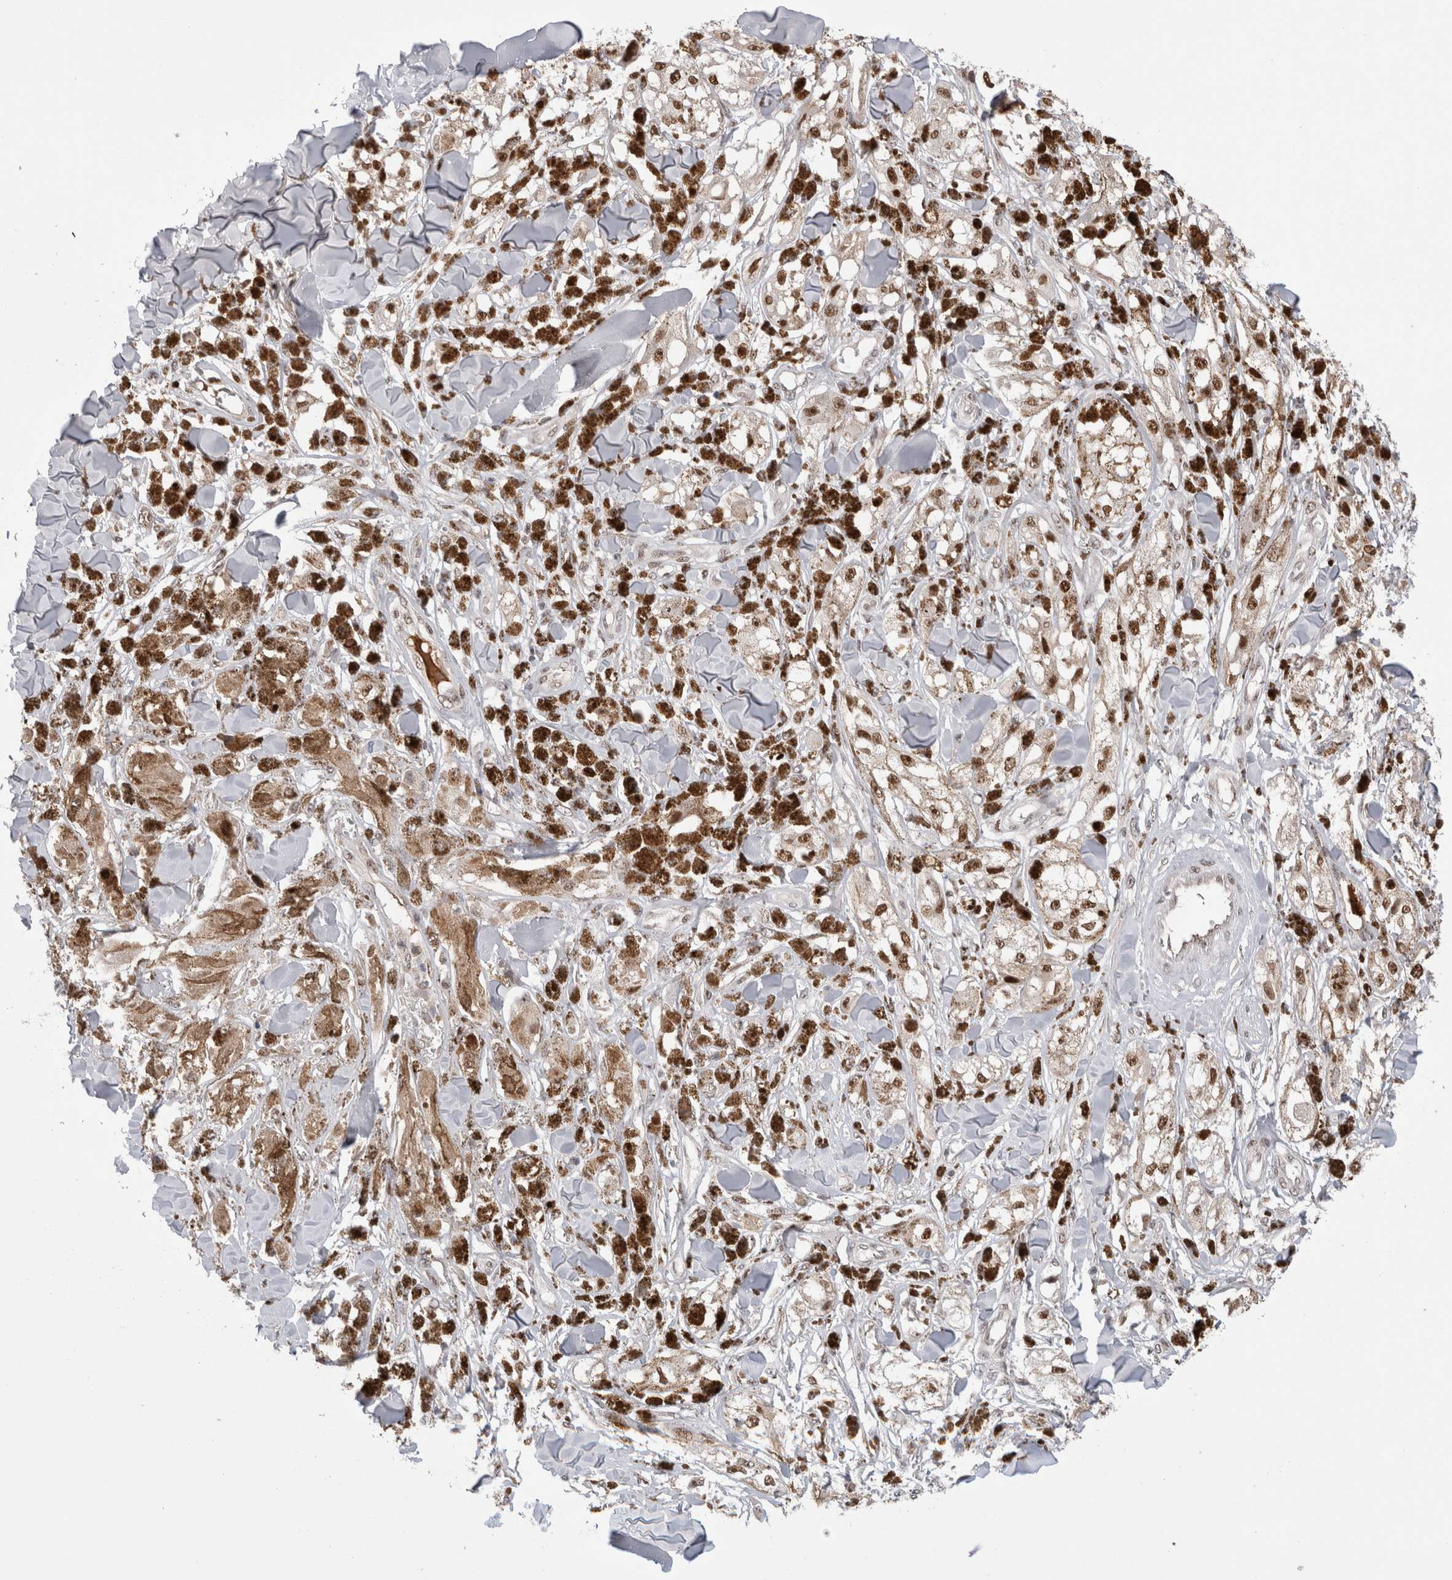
{"staining": {"intensity": "moderate", "quantity": ">75%", "location": "nuclear"}, "tissue": "melanoma", "cell_type": "Tumor cells", "image_type": "cancer", "snomed": [{"axis": "morphology", "description": "Malignant melanoma, NOS"}, {"axis": "topography", "description": "Skin"}], "caption": "Protein analysis of melanoma tissue displays moderate nuclear positivity in approximately >75% of tumor cells.", "gene": "ZNF24", "patient": {"sex": "male", "age": 88}}